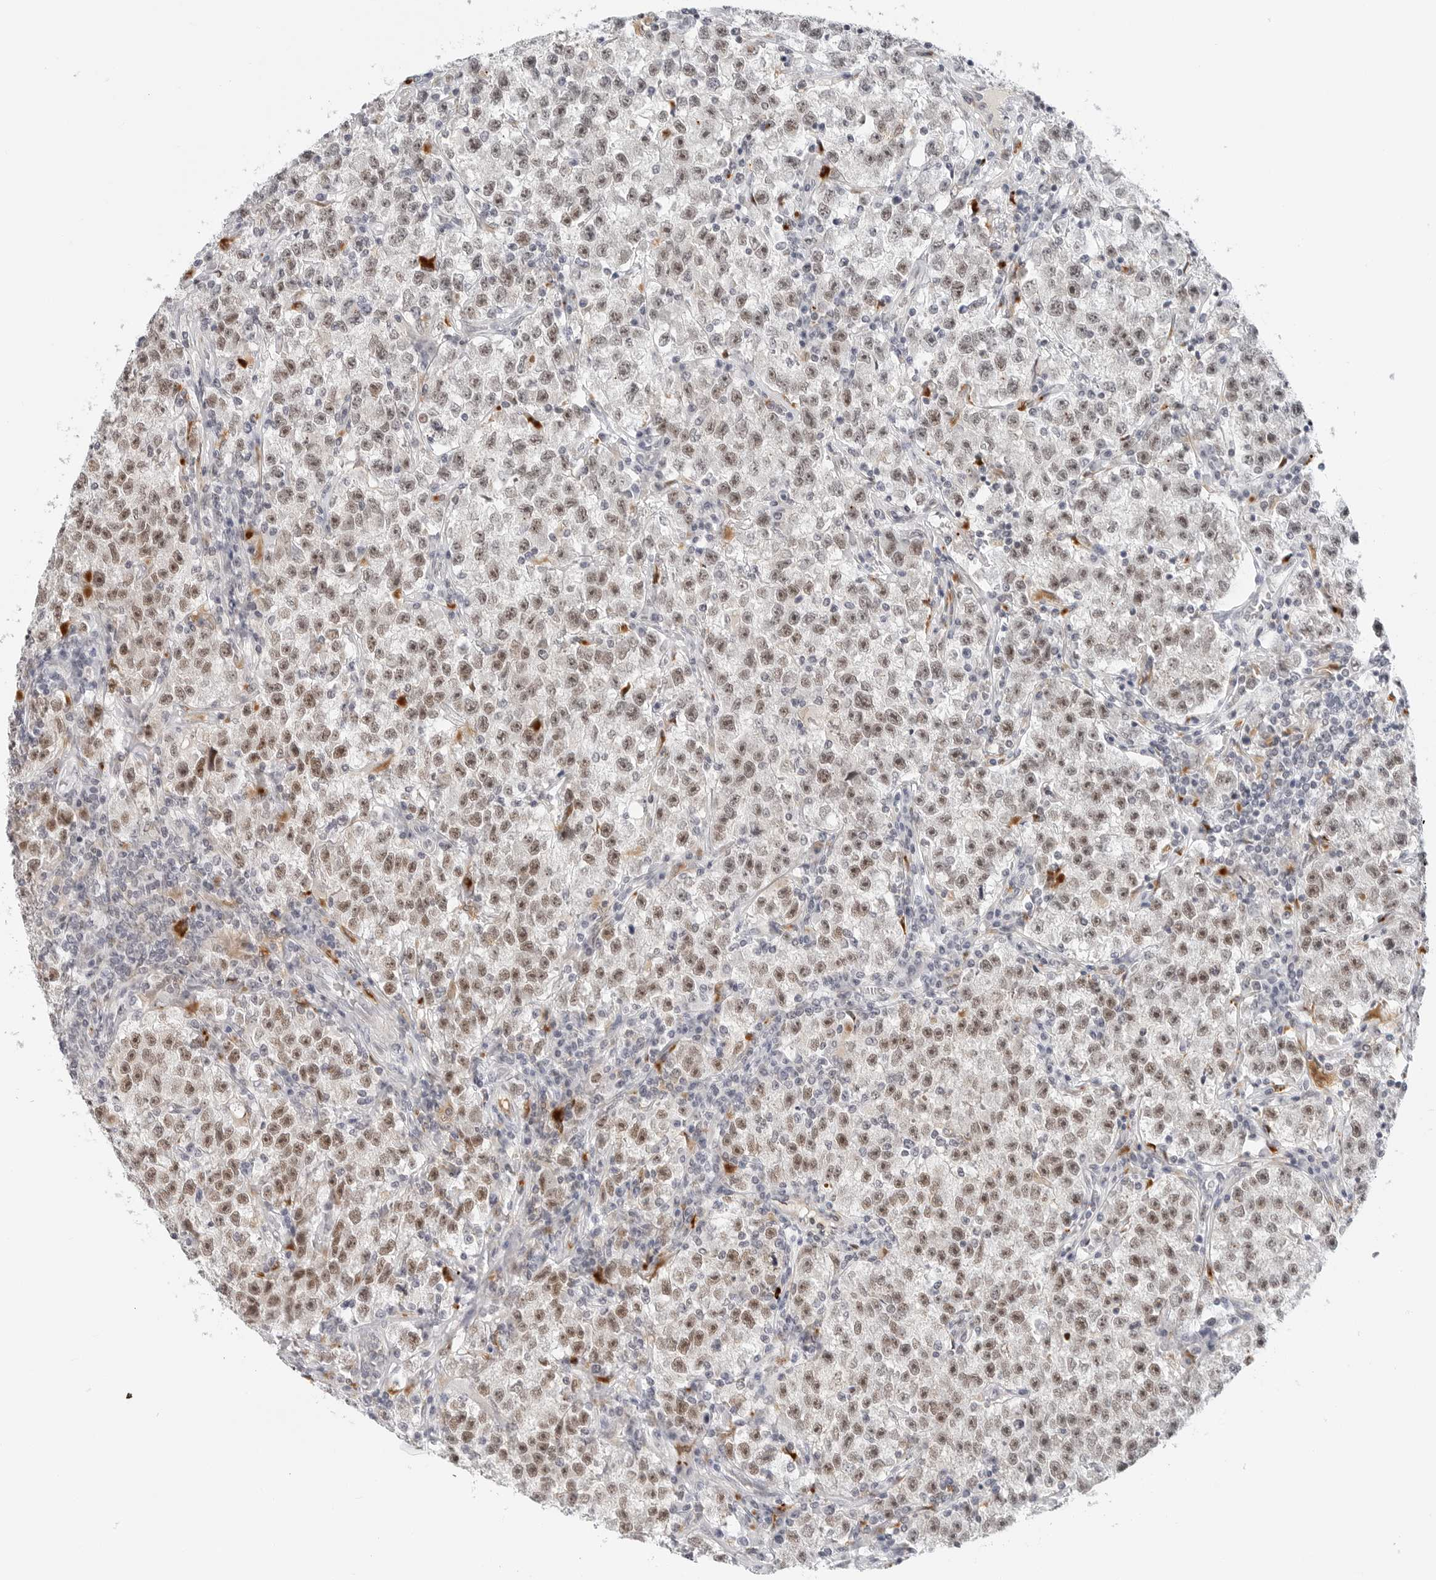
{"staining": {"intensity": "moderate", "quantity": ">75%", "location": "nuclear"}, "tissue": "testis cancer", "cell_type": "Tumor cells", "image_type": "cancer", "snomed": [{"axis": "morphology", "description": "Seminoma, NOS"}, {"axis": "topography", "description": "Testis"}], "caption": "A brown stain shows moderate nuclear positivity of a protein in human seminoma (testis) tumor cells.", "gene": "TSEN2", "patient": {"sex": "male", "age": 22}}